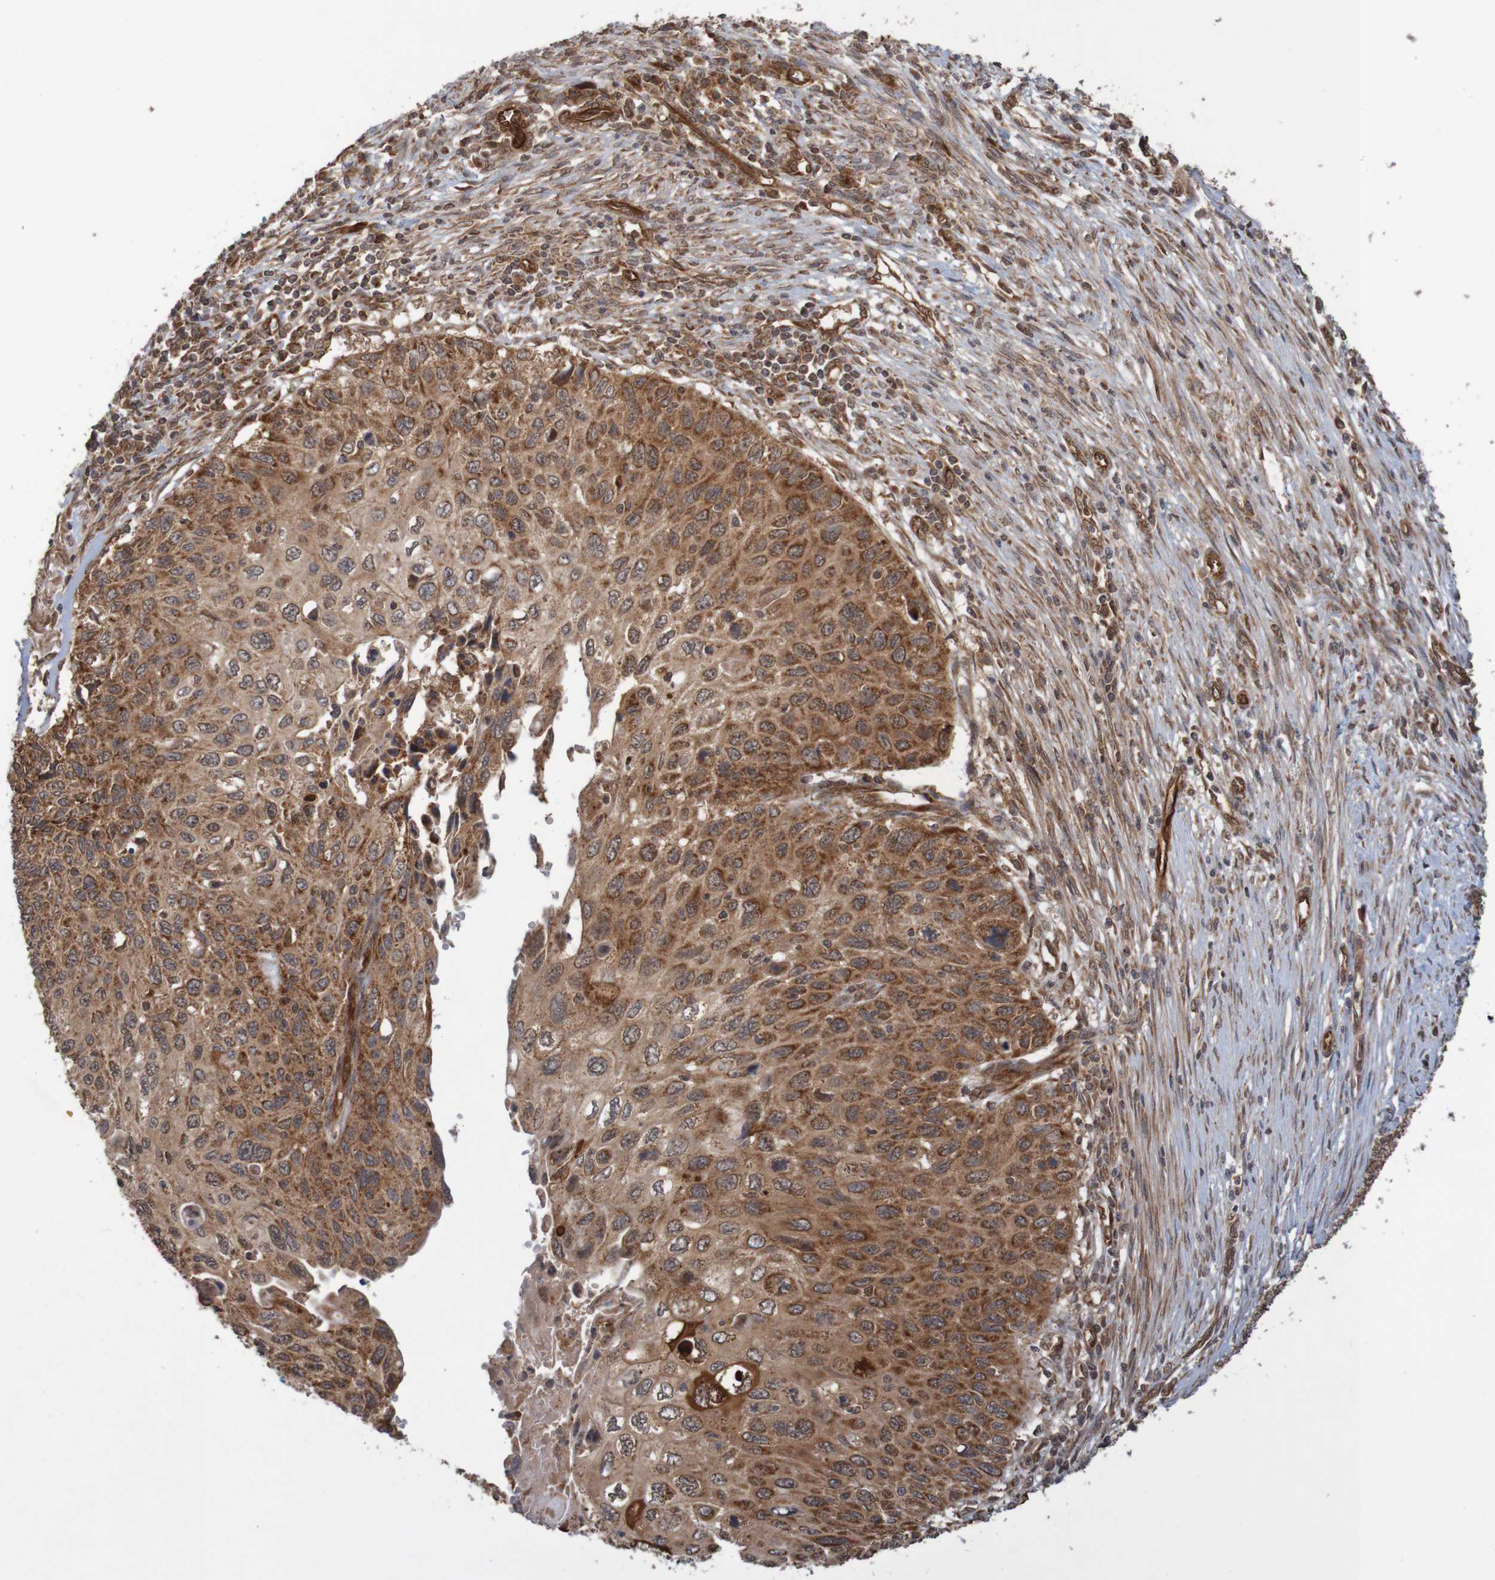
{"staining": {"intensity": "moderate", "quantity": ">75%", "location": "cytoplasmic/membranous"}, "tissue": "cervical cancer", "cell_type": "Tumor cells", "image_type": "cancer", "snomed": [{"axis": "morphology", "description": "Squamous cell carcinoma, NOS"}, {"axis": "topography", "description": "Cervix"}], "caption": "Protein expression by immunohistochemistry shows moderate cytoplasmic/membranous expression in about >75% of tumor cells in cervical cancer.", "gene": "MRPL52", "patient": {"sex": "female", "age": 70}}